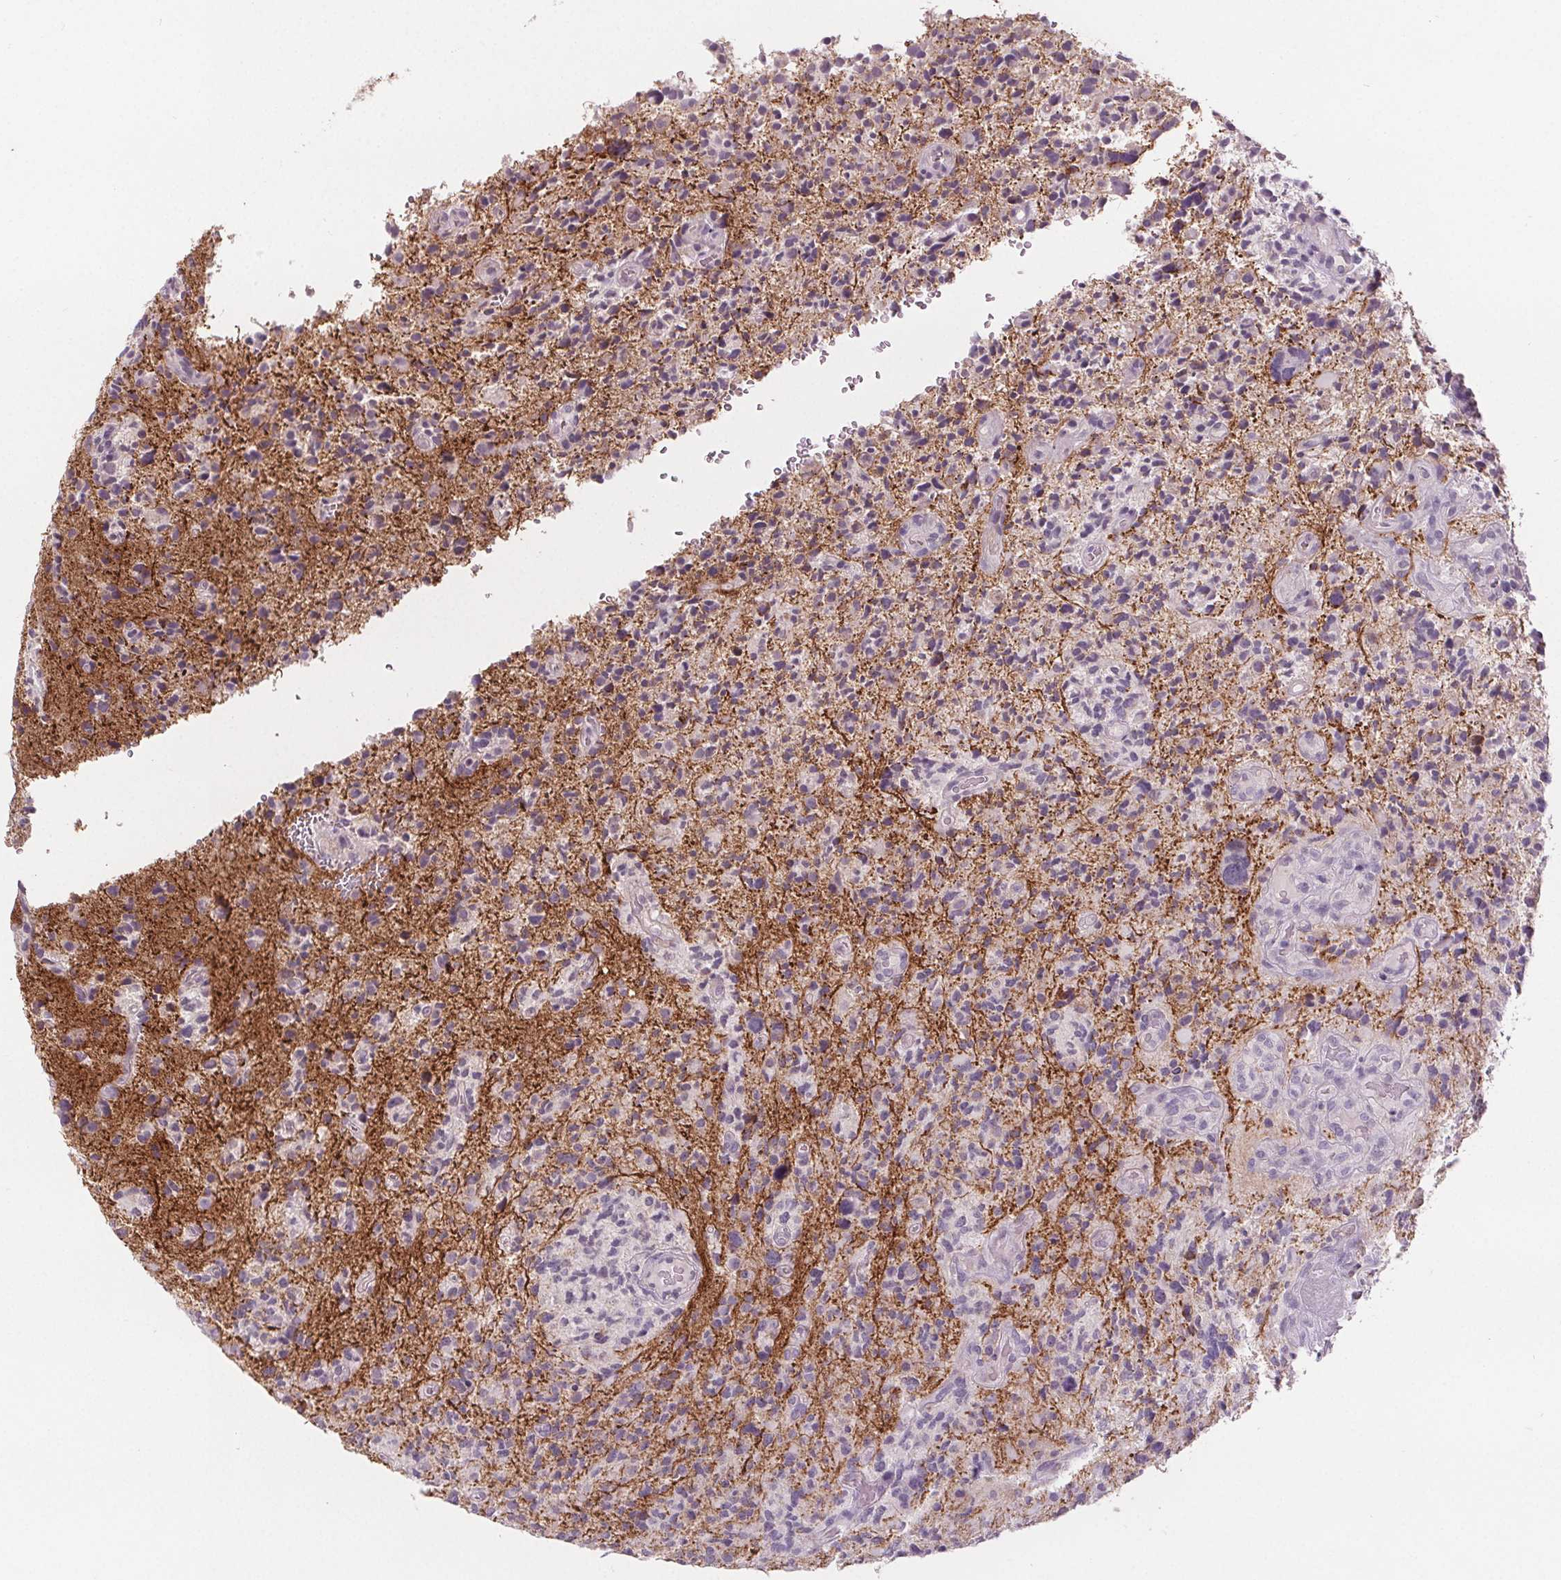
{"staining": {"intensity": "negative", "quantity": "none", "location": "none"}, "tissue": "glioma", "cell_type": "Tumor cells", "image_type": "cancer", "snomed": [{"axis": "morphology", "description": "Glioma, malignant, High grade"}, {"axis": "topography", "description": "Brain"}], "caption": "Tumor cells are negative for brown protein staining in glioma. (DAB immunohistochemistry (IHC) with hematoxylin counter stain).", "gene": "ATP1A1", "patient": {"sex": "female", "age": 71}}